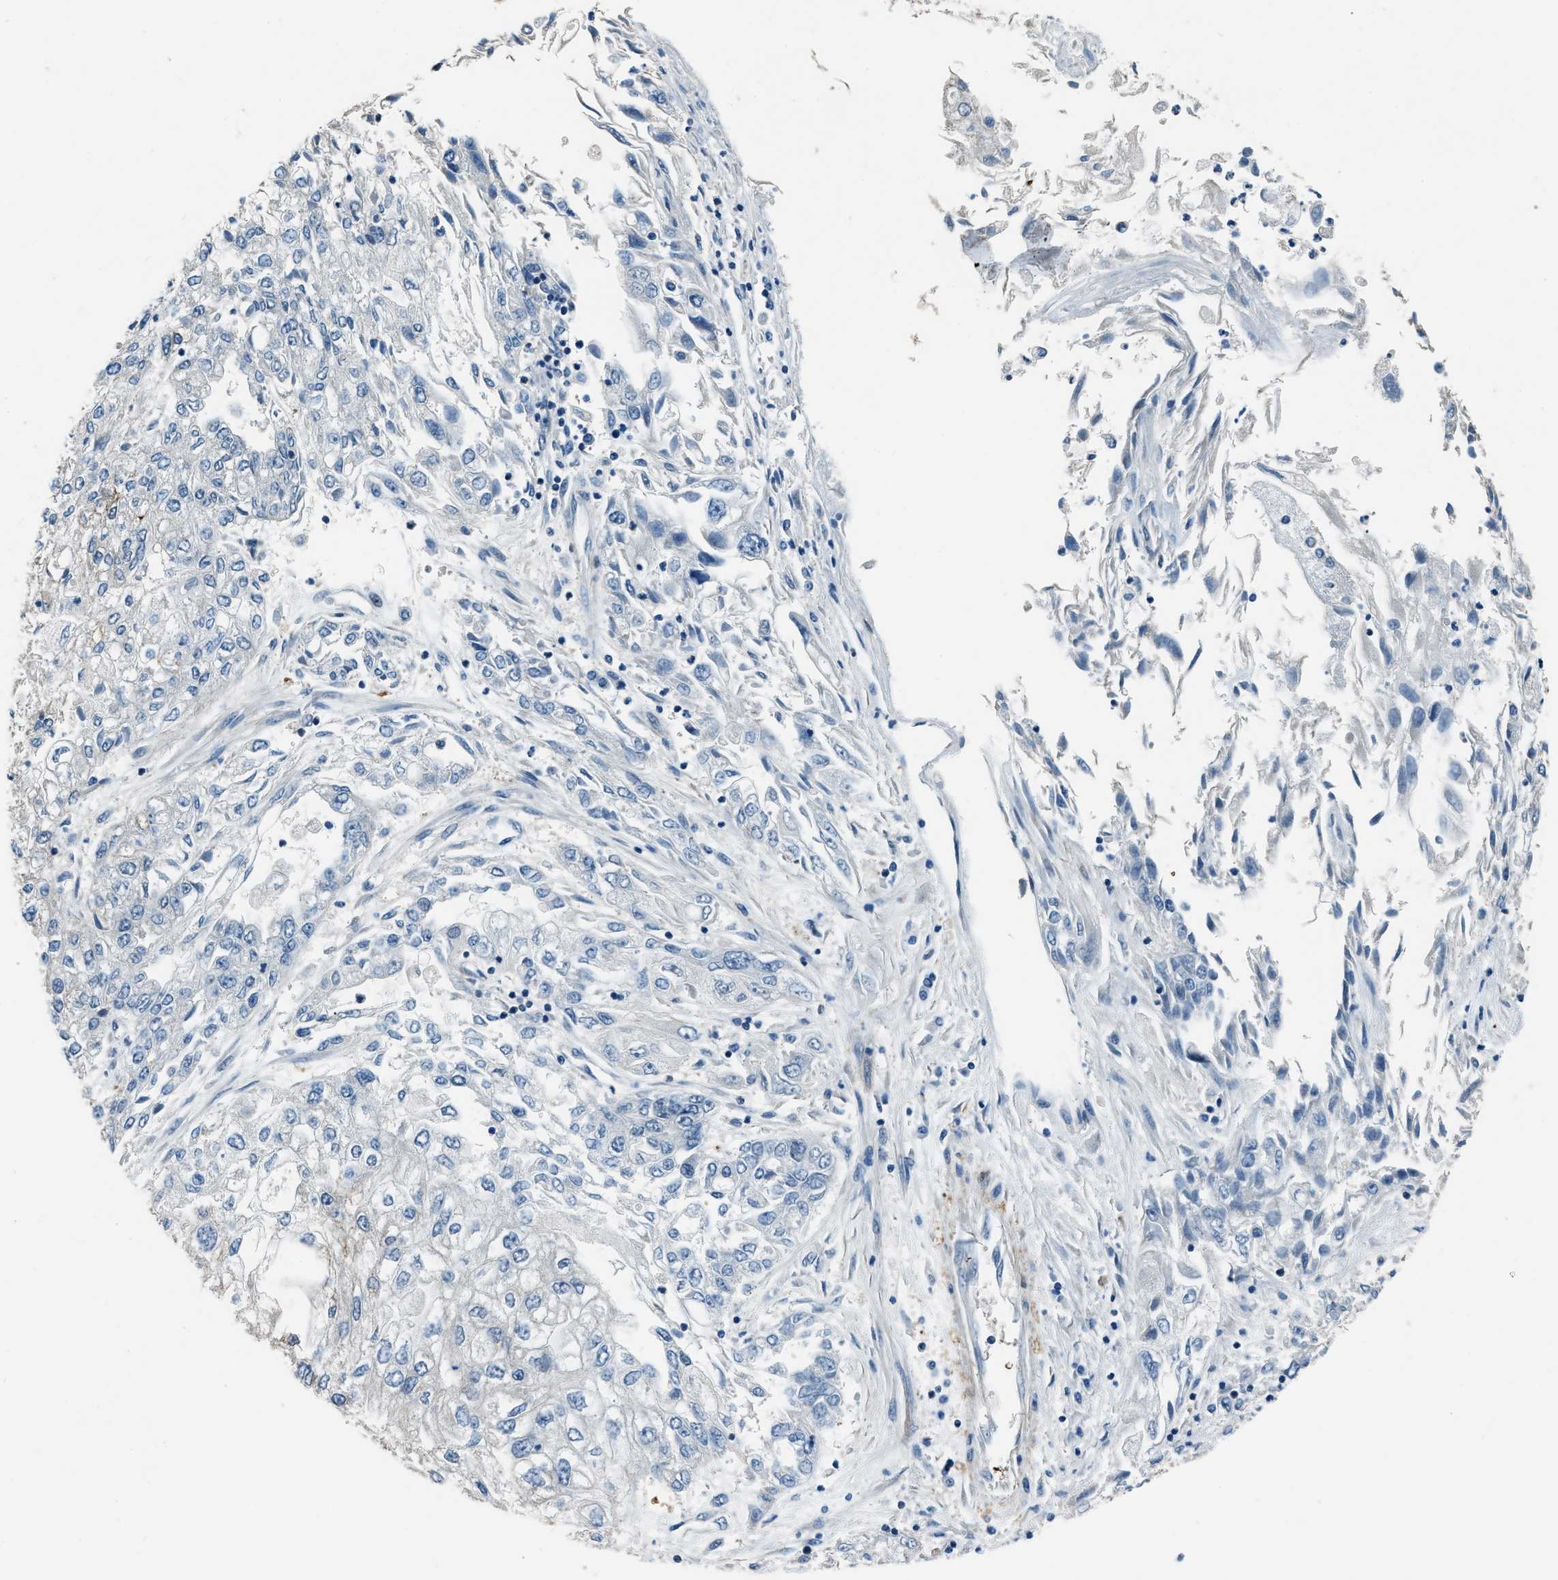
{"staining": {"intensity": "weak", "quantity": "<25%", "location": "cytoplasmic/membranous"}, "tissue": "endometrial cancer", "cell_type": "Tumor cells", "image_type": "cancer", "snomed": [{"axis": "morphology", "description": "Adenocarcinoma, NOS"}, {"axis": "topography", "description": "Endometrium"}], "caption": "A high-resolution image shows IHC staining of endometrial cancer, which exhibits no significant staining in tumor cells.", "gene": "NUDCD3", "patient": {"sex": "female", "age": 49}}